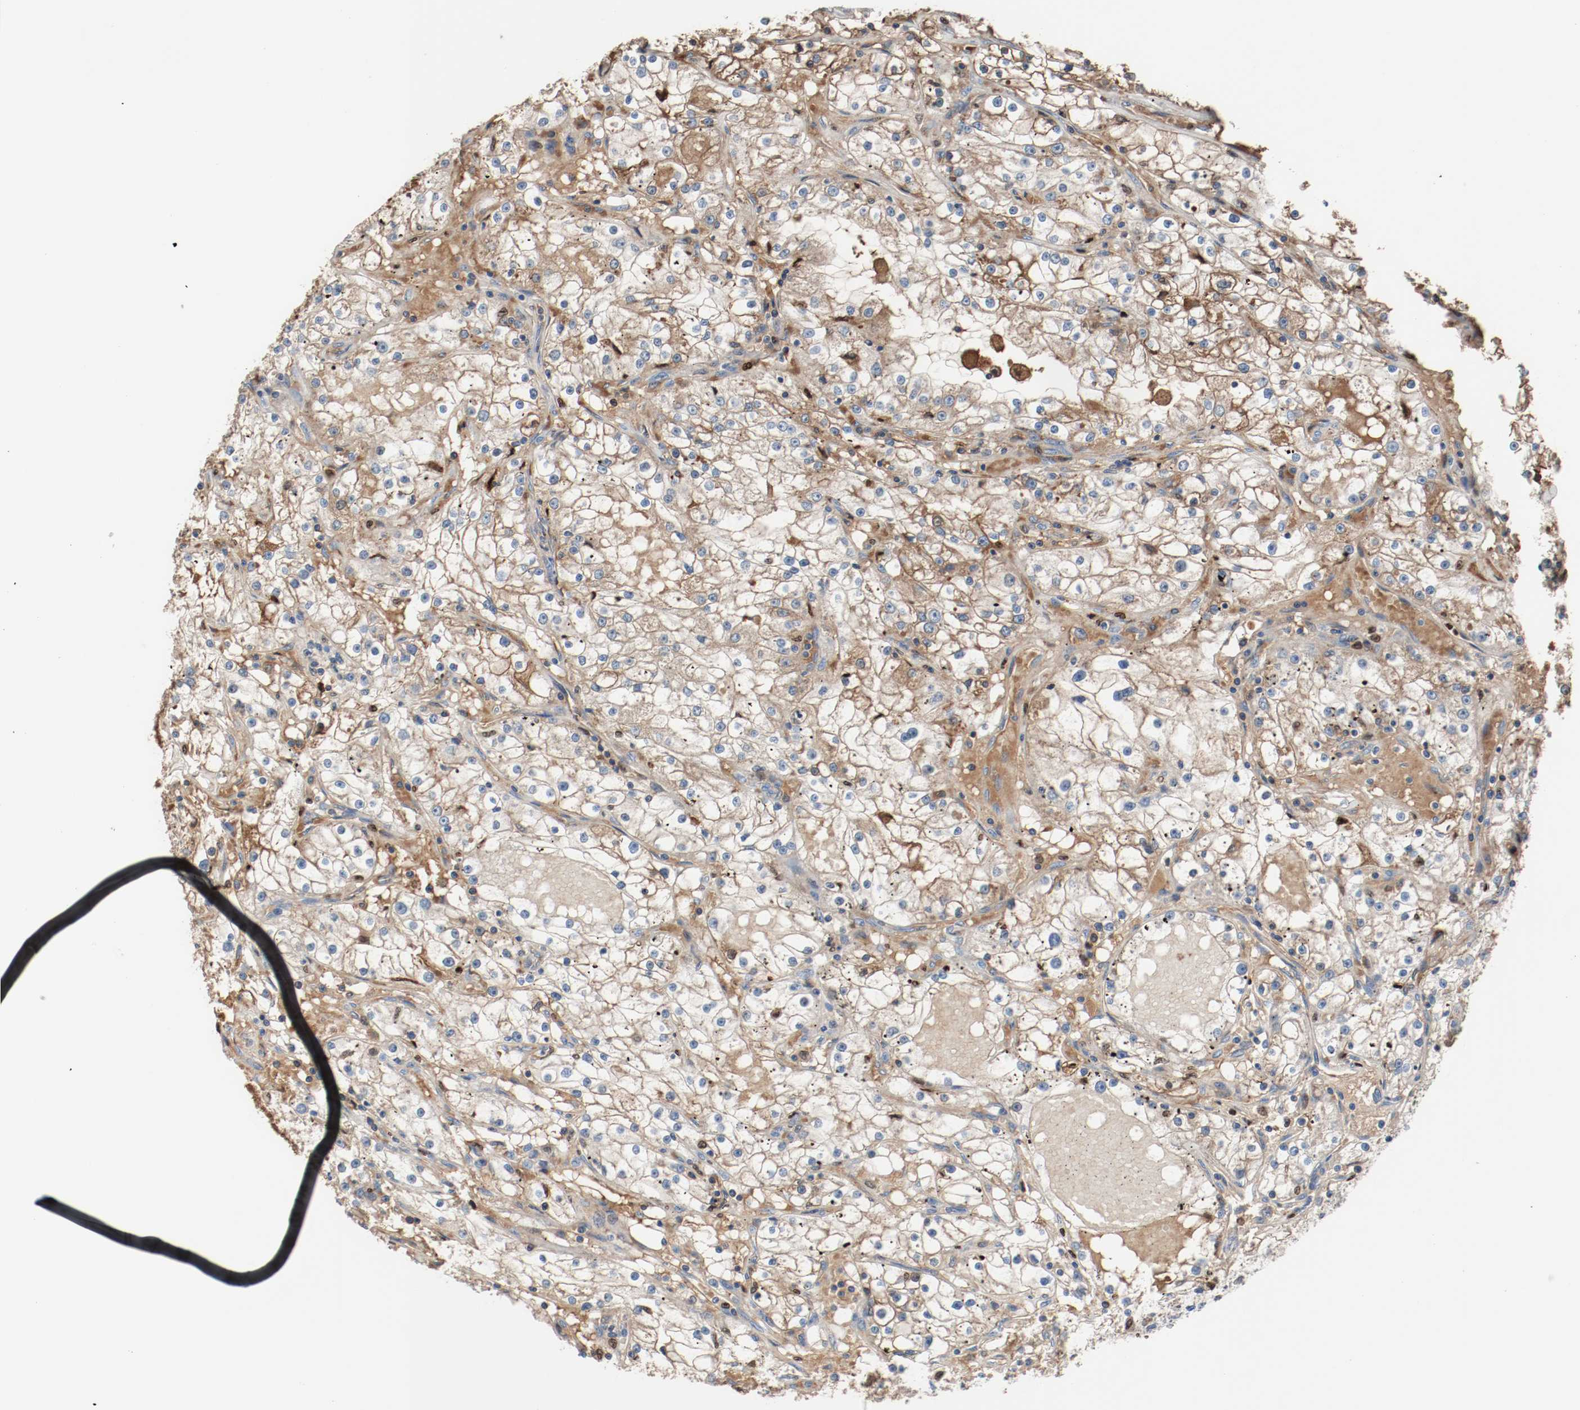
{"staining": {"intensity": "moderate", "quantity": ">75%", "location": "cytoplasmic/membranous"}, "tissue": "renal cancer", "cell_type": "Tumor cells", "image_type": "cancer", "snomed": [{"axis": "morphology", "description": "Adenocarcinoma, NOS"}, {"axis": "topography", "description": "Kidney"}], "caption": "Adenocarcinoma (renal) tissue shows moderate cytoplasmic/membranous positivity in approximately >75% of tumor cells", "gene": "BLK", "patient": {"sex": "male", "age": 56}}